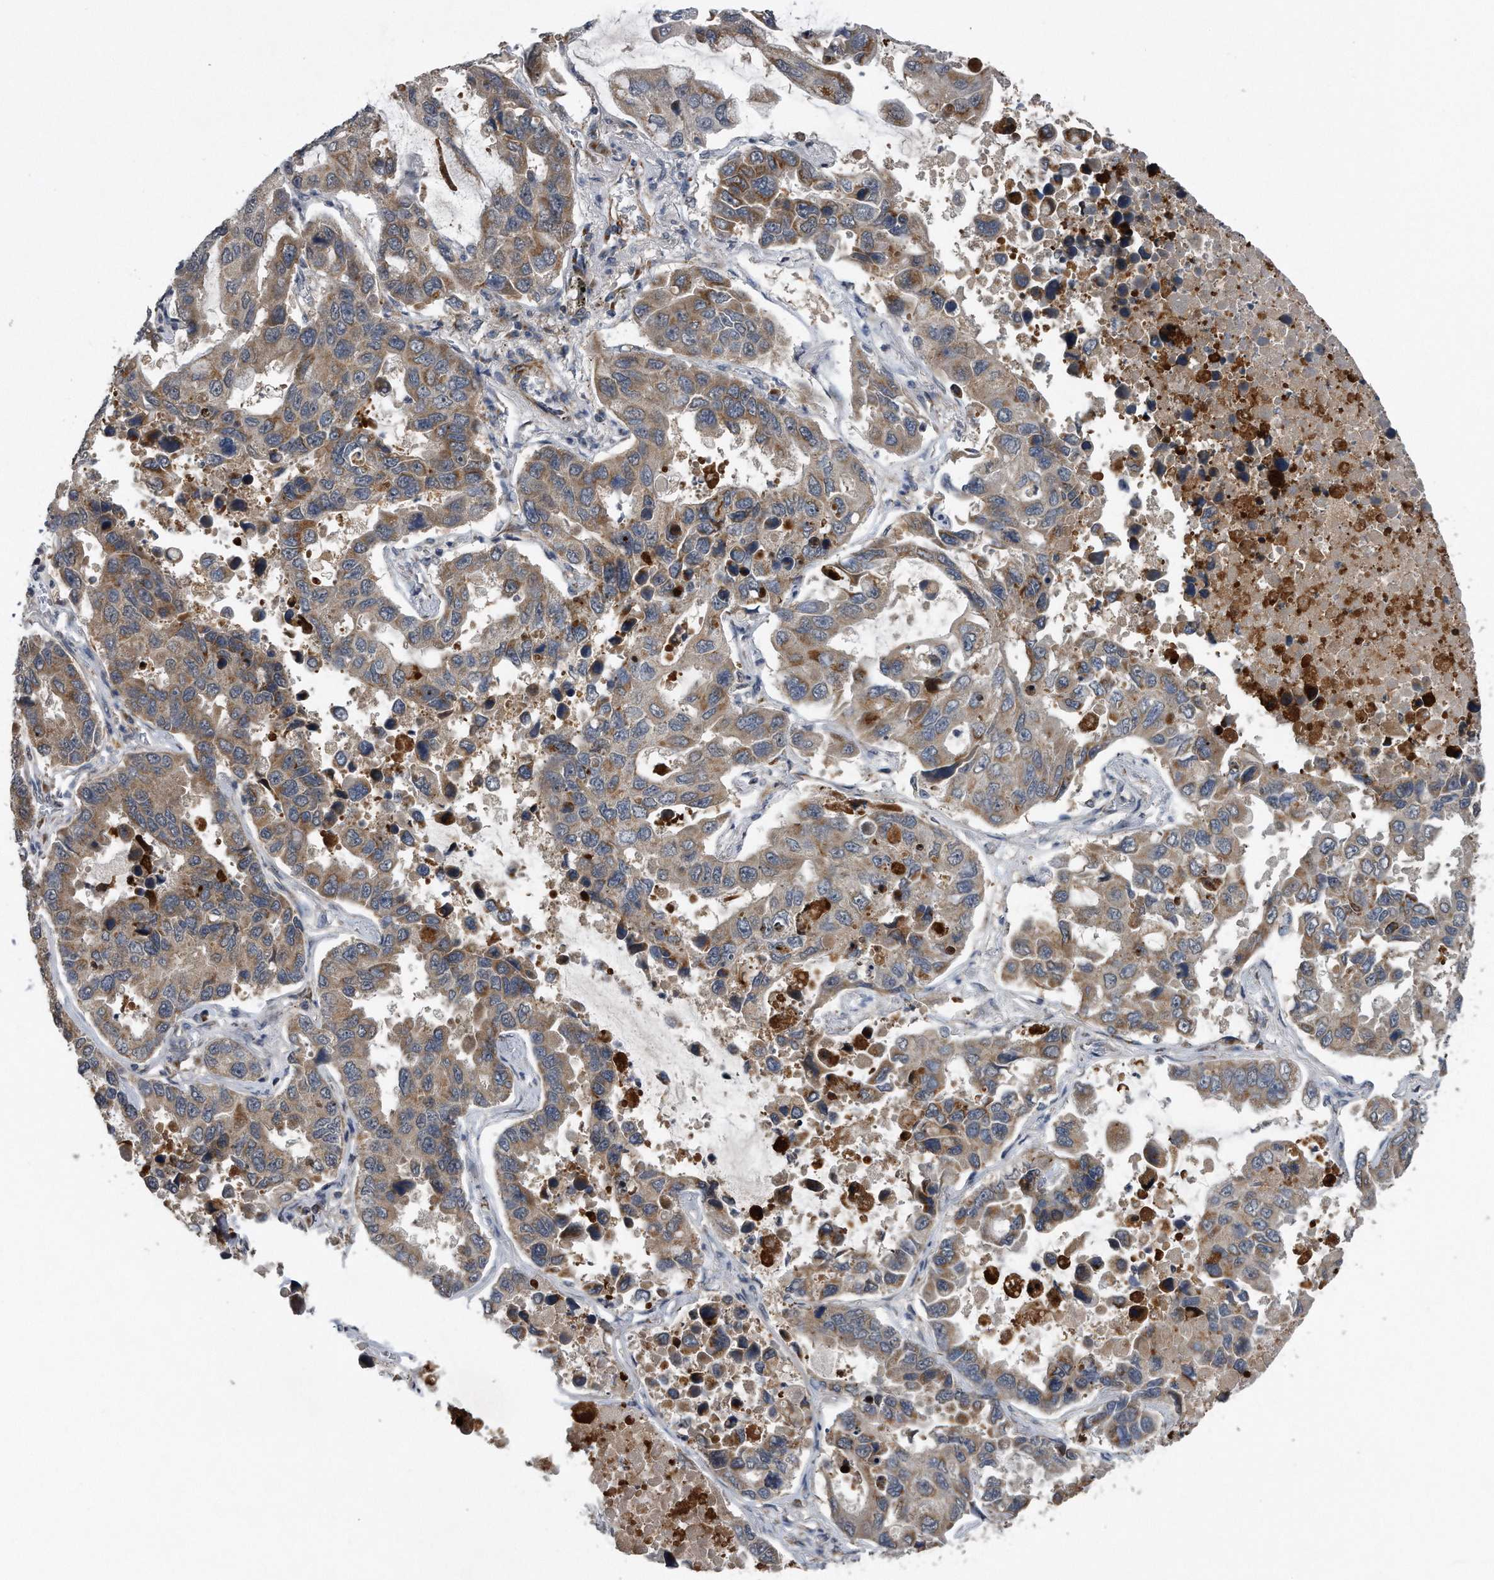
{"staining": {"intensity": "moderate", "quantity": ">75%", "location": "cytoplasmic/membranous"}, "tissue": "lung cancer", "cell_type": "Tumor cells", "image_type": "cancer", "snomed": [{"axis": "morphology", "description": "Adenocarcinoma, NOS"}, {"axis": "topography", "description": "Lung"}], "caption": "Brown immunohistochemical staining in lung cancer (adenocarcinoma) shows moderate cytoplasmic/membranous staining in about >75% of tumor cells.", "gene": "LYRM4", "patient": {"sex": "male", "age": 64}}